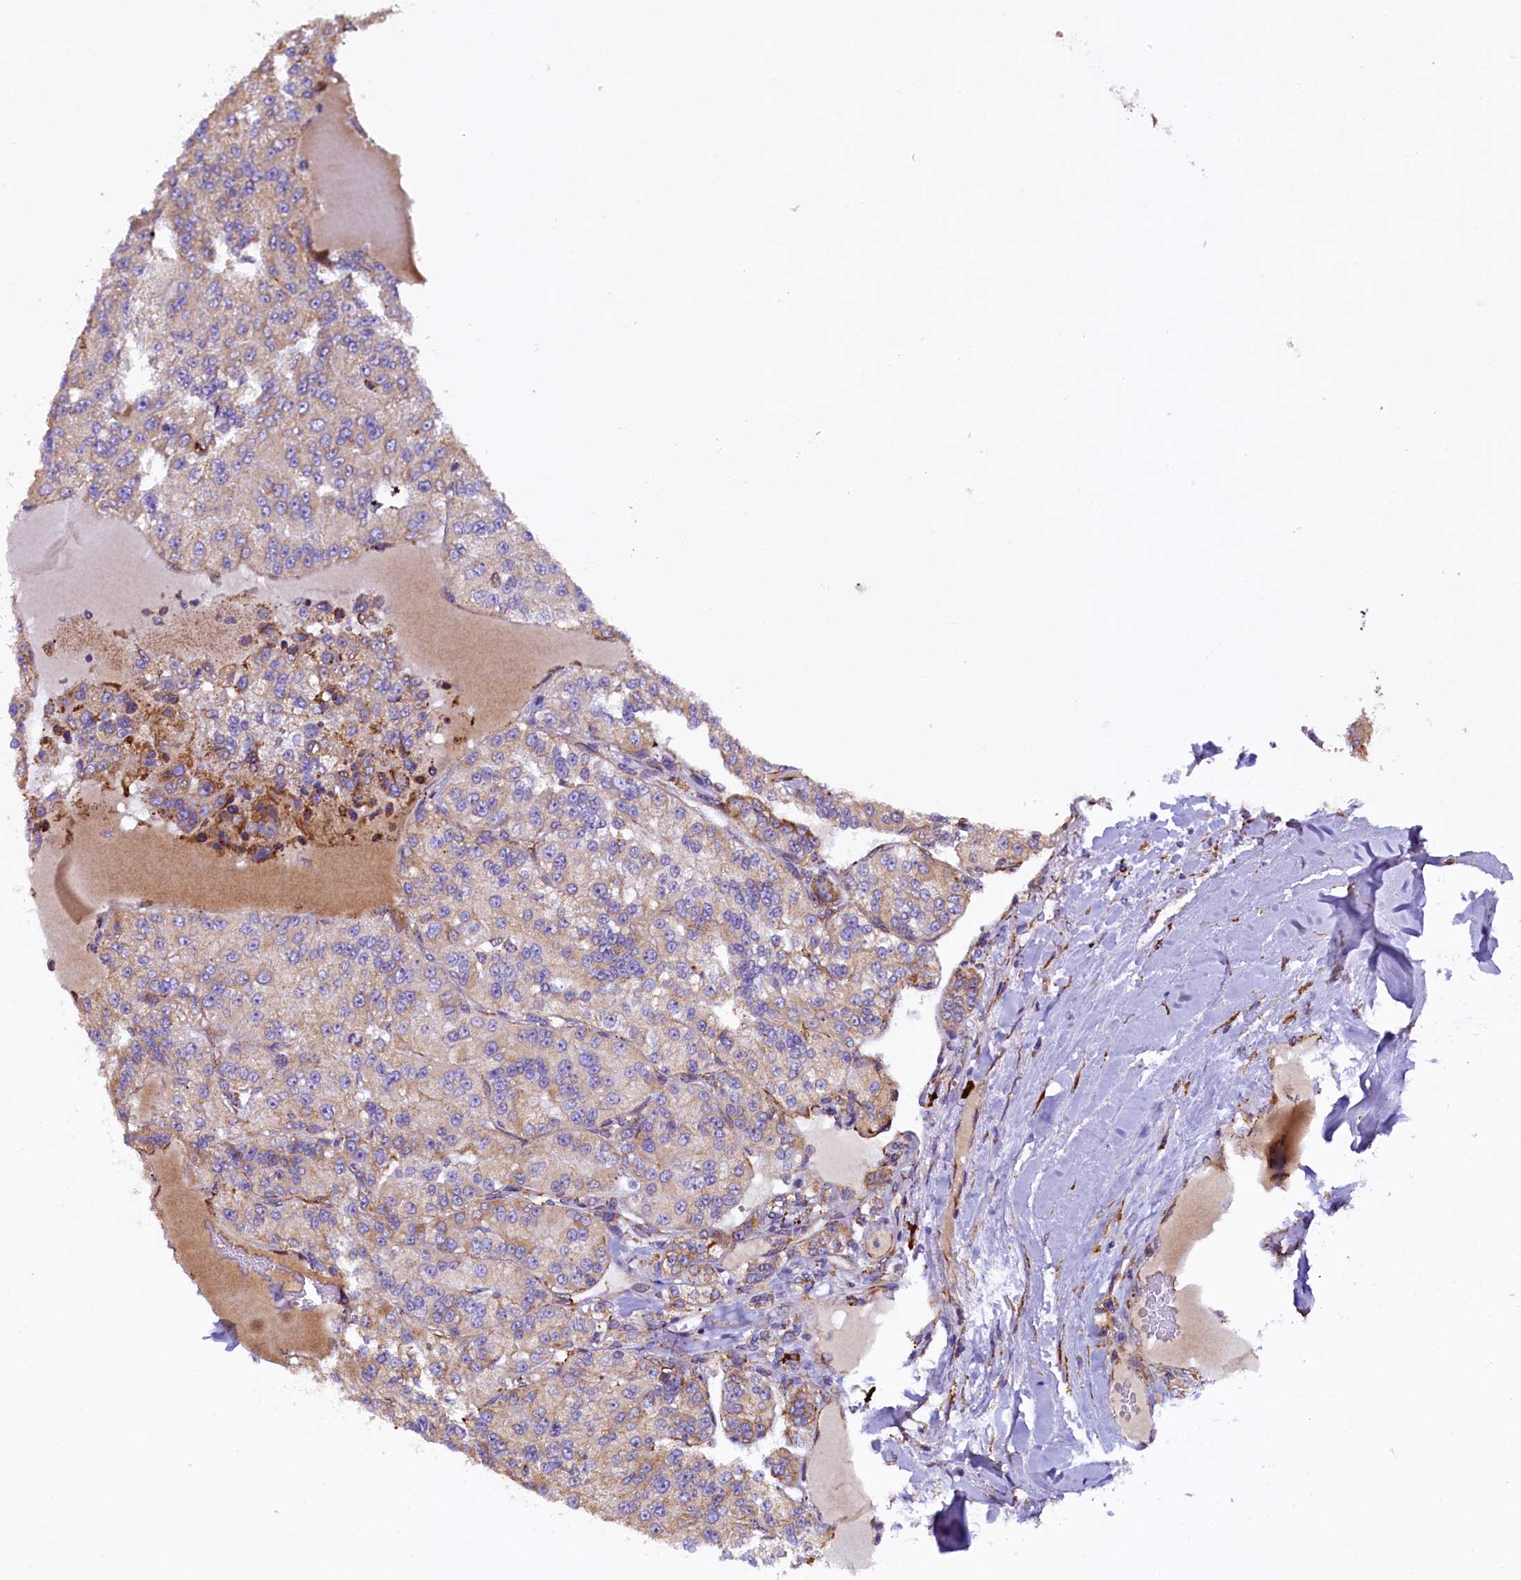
{"staining": {"intensity": "weak", "quantity": "25%-75%", "location": "cytoplasmic/membranous"}, "tissue": "renal cancer", "cell_type": "Tumor cells", "image_type": "cancer", "snomed": [{"axis": "morphology", "description": "Adenocarcinoma, NOS"}, {"axis": "topography", "description": "Kidney"}], "caption": "This is an image of immunohistochemistry staining of renal adenocarcinoma, which shows weak staining in the cytoplasmic/membranous of tumor cells.", "gene": "CAPS2", "patient": {"sex": "female", "age": 63}}